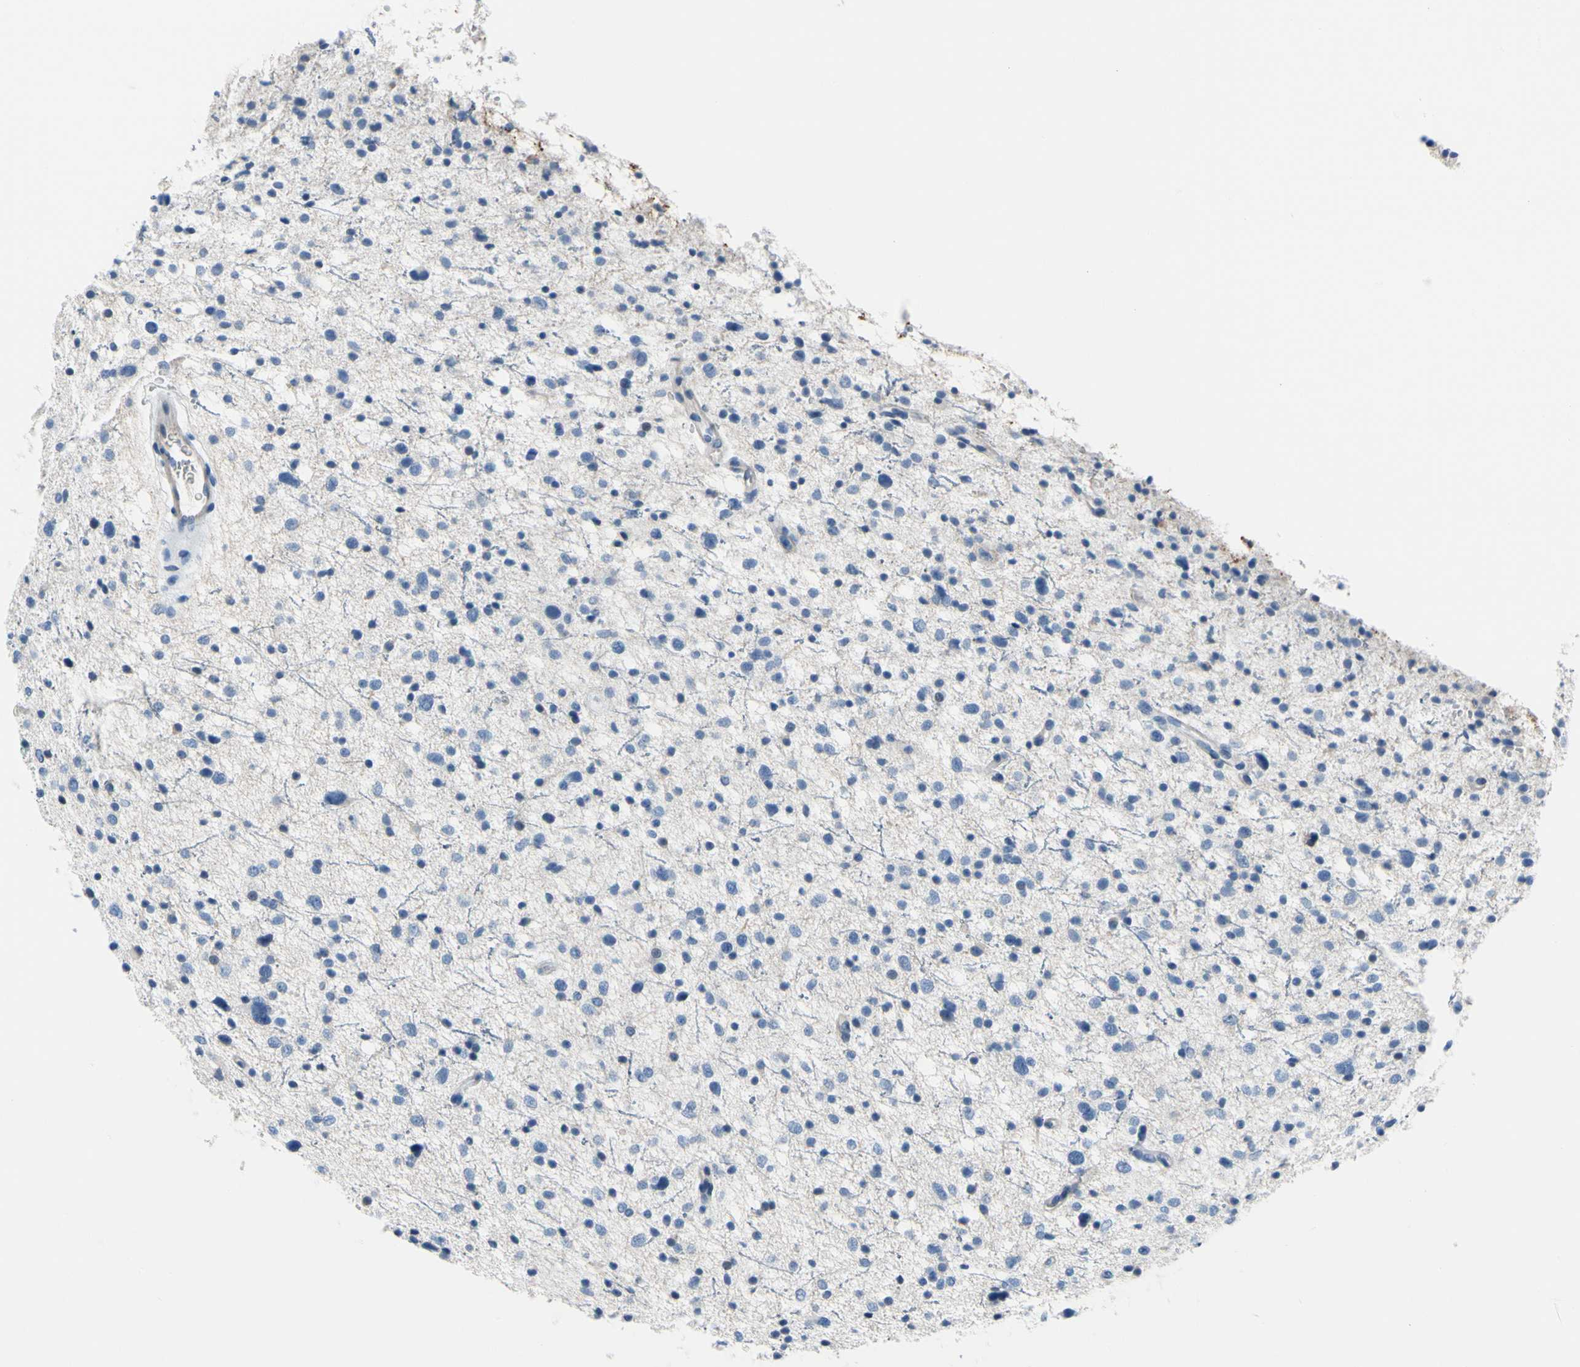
{"staining": {"intensity": "negative", "quantity": "none", "location": "none"}, "tissue": "glioma", "cell_type": "Tumor cells", "image_type": "cancer", "snomed": [{"axis": "morphology", "description": "Glioma, malignant, Low grade"}, {"axis": "topography", "description": "Brain"}], "caption": "Tumor cells are negative for protein expression in human glioma. (DAB (3,3'-diaminobenzidine) IHC with hematoxylin counter stain).", "gene": "MUC5B", "patient": {"sex": "female", "age": 37}}